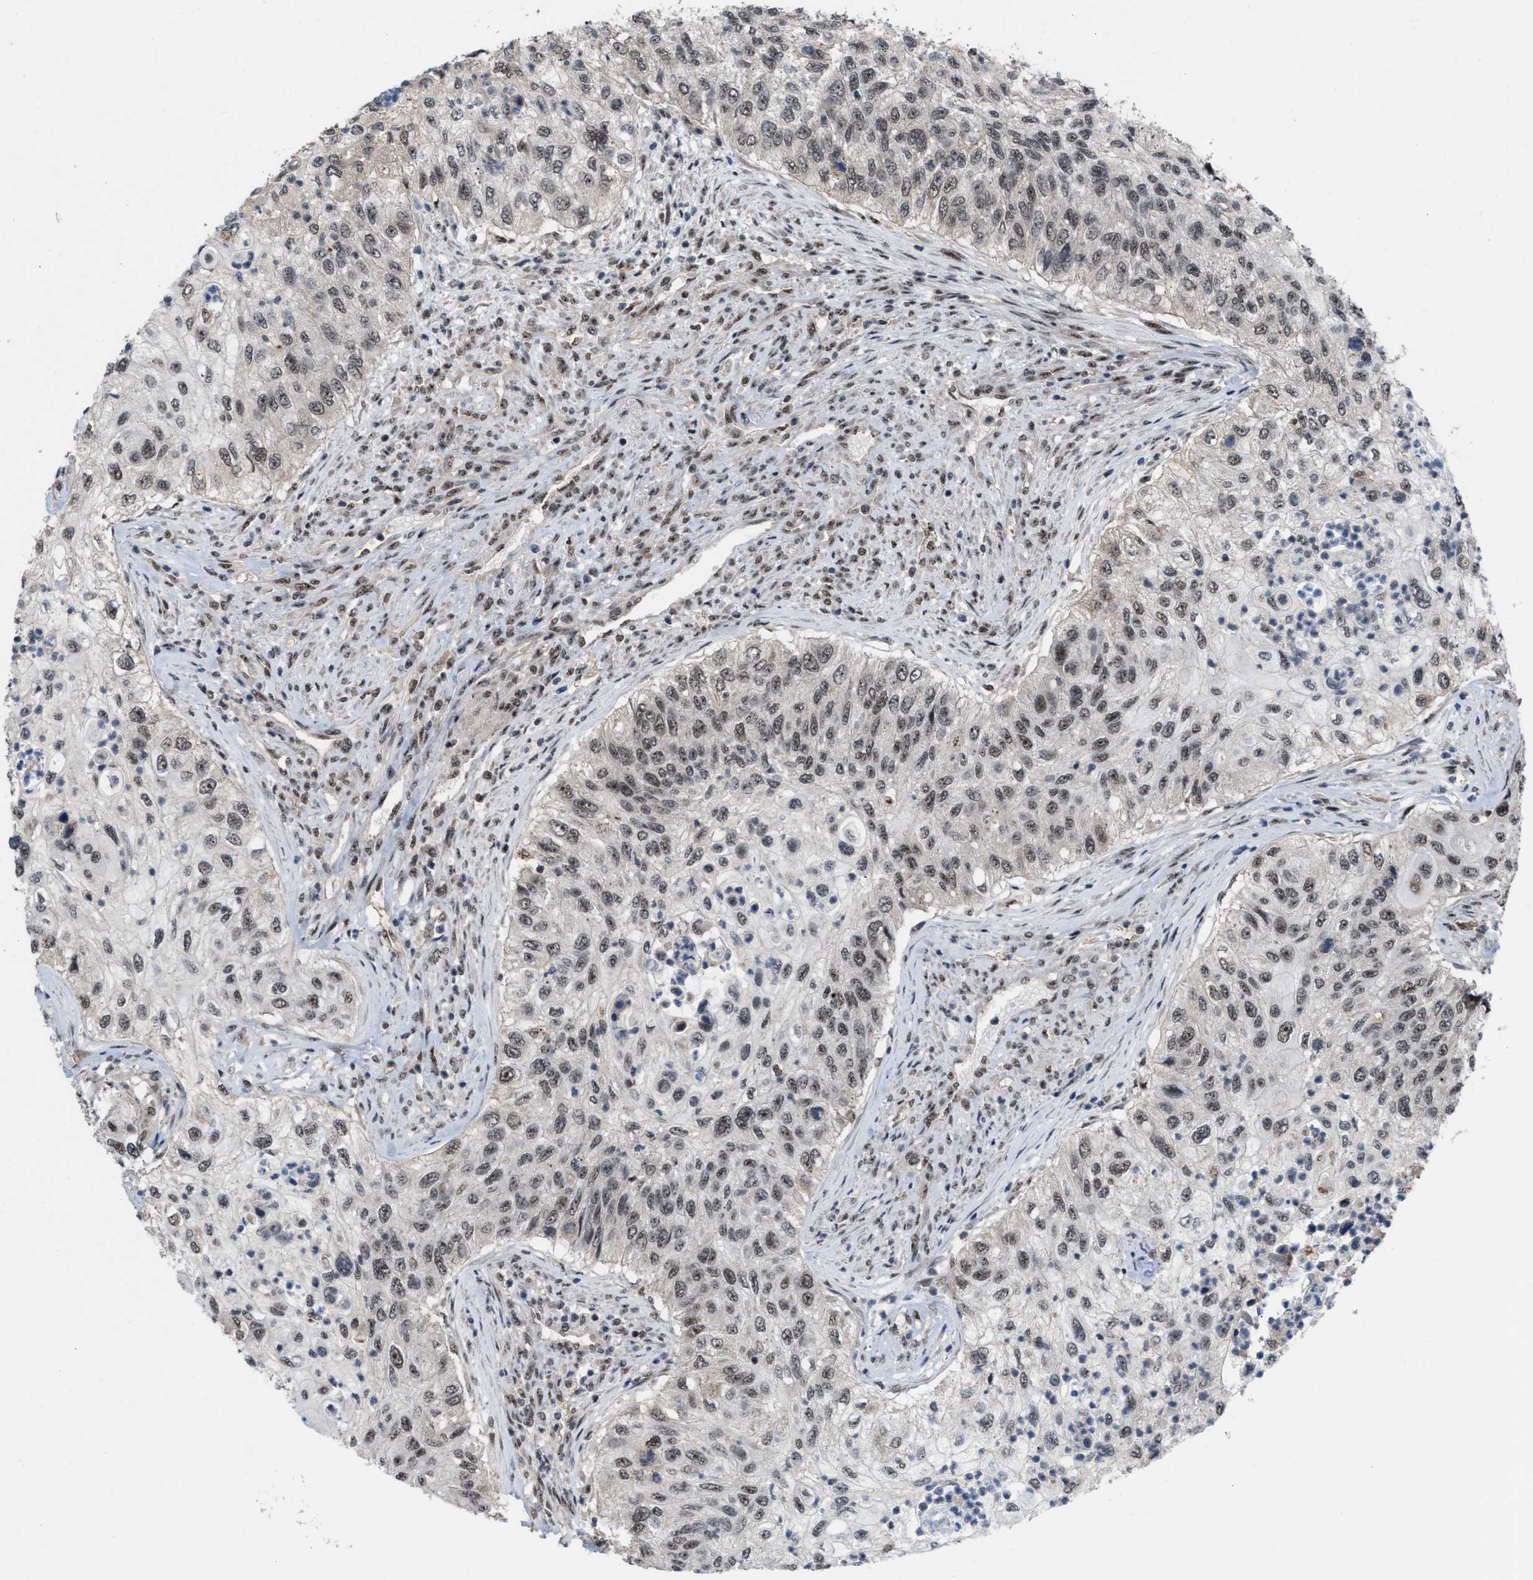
{"staining": {"intensity": "moderate", "quantity": "25%-75%", "location": "nuclear"}, "tissue": "urothelial cancer", "cell_type": "Tumor cells", "image_type": "cancer", "snomed": [{"axis": "morphology", "description": "Urothelial carcinoma, High grade"}, {"axis": "topography", "description": "Urinary bladder"}], "caption": "Human urothelial carcinoma (high-grade) stained with a protein marker shows moderate staining in tumor cells.", "gene": "PRPF4", "patient": {"sex": "female", "age": 60}}